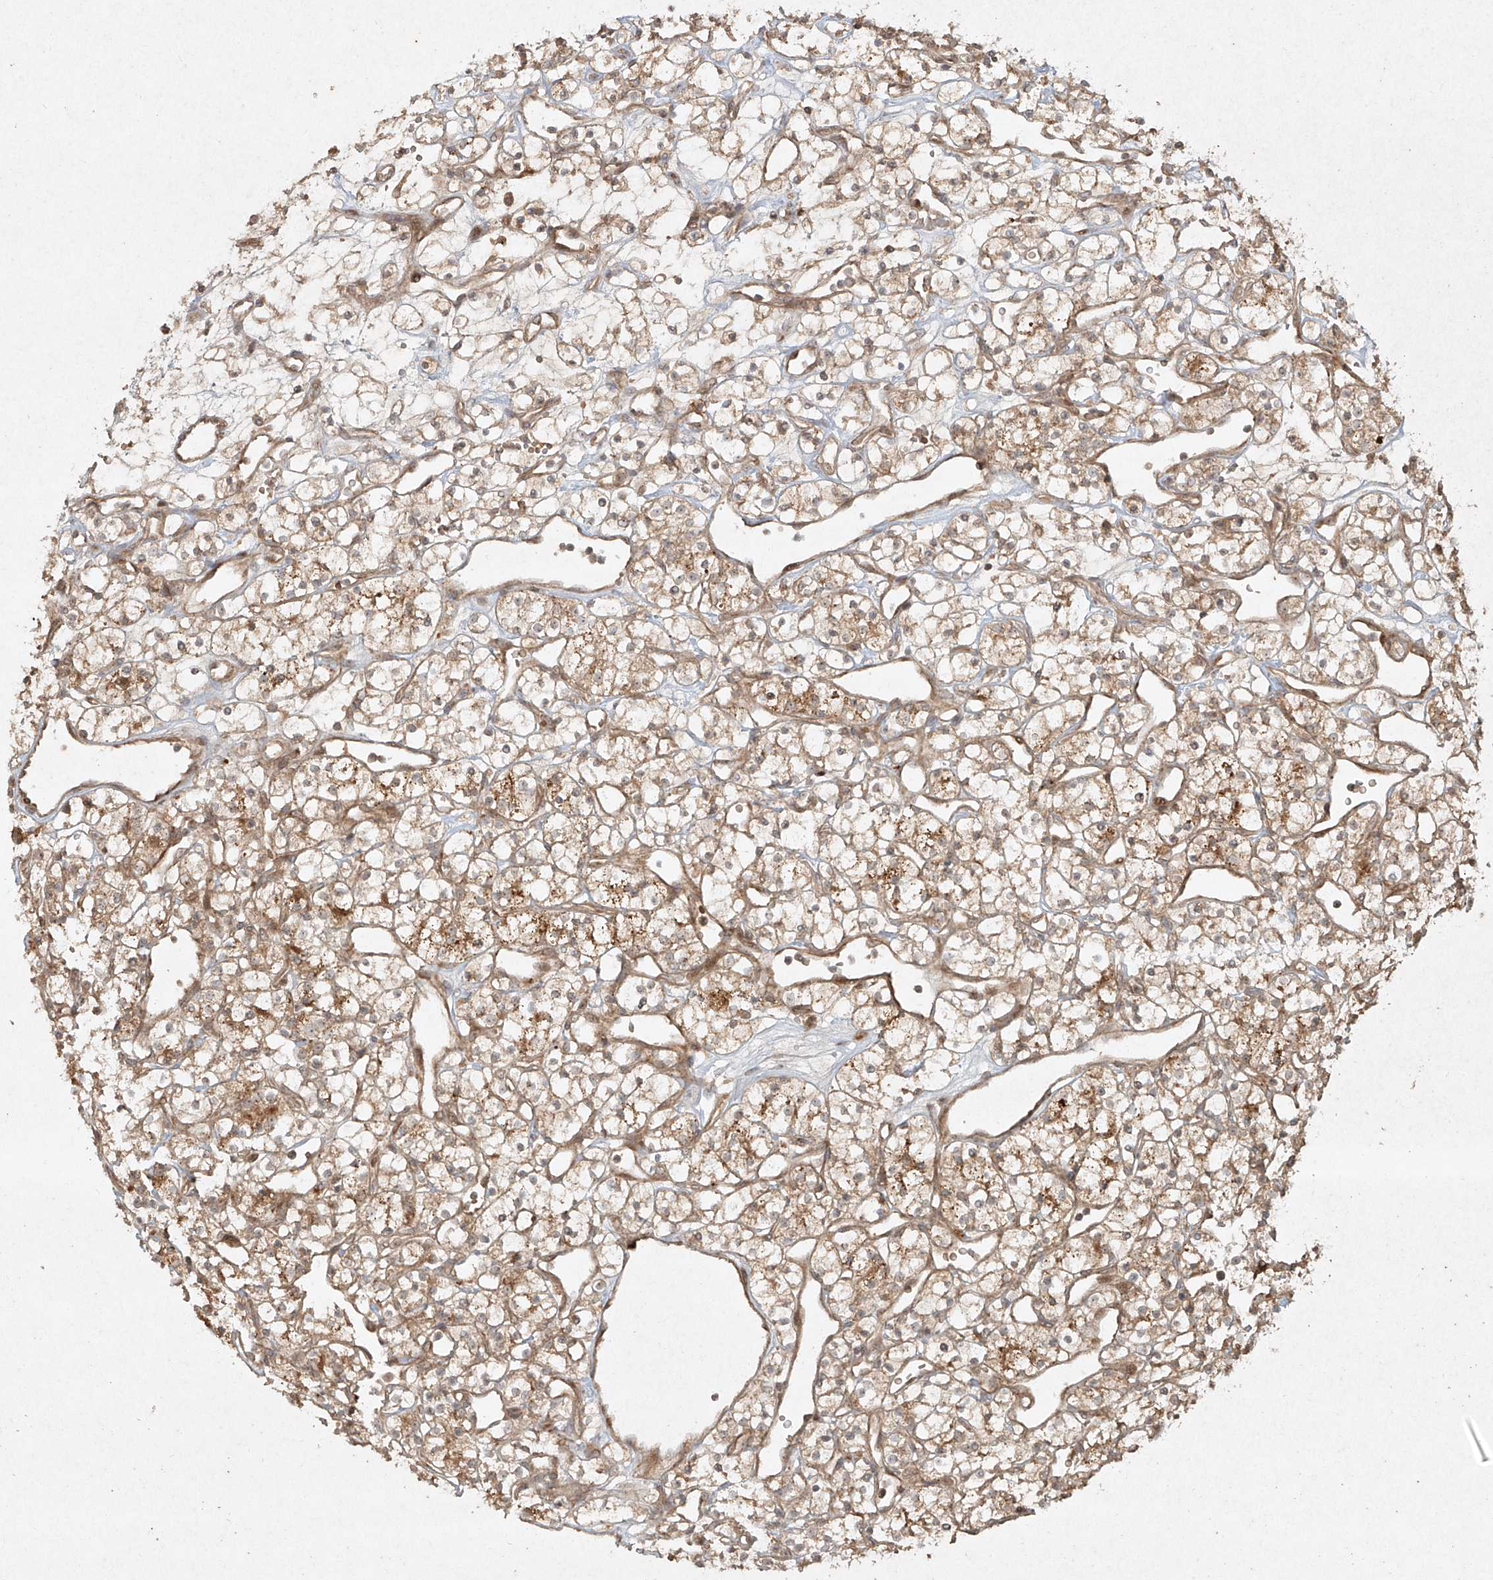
{"staining": {"intensity": "moderate", "quantity": ">75%", "location": "cytoplasmic/membranous"}, "tissue": "renal cancer", "cell_type": "Tumor cells", "image_type": "cancer", "snomed": [{"axis": "morphology", "description": "Adenocarcinoma, NOS"}, {"axis": "topography", "description": "Kidney"}], "caption": "Protein expression analysis of renal cancer (adenocarcinoma) exhibits moderate cytoplasmic/membranous positivity in about >75% of tumor cells.", "gene": "CYYR1", "patient": {"sex": "female", "age": 60}}